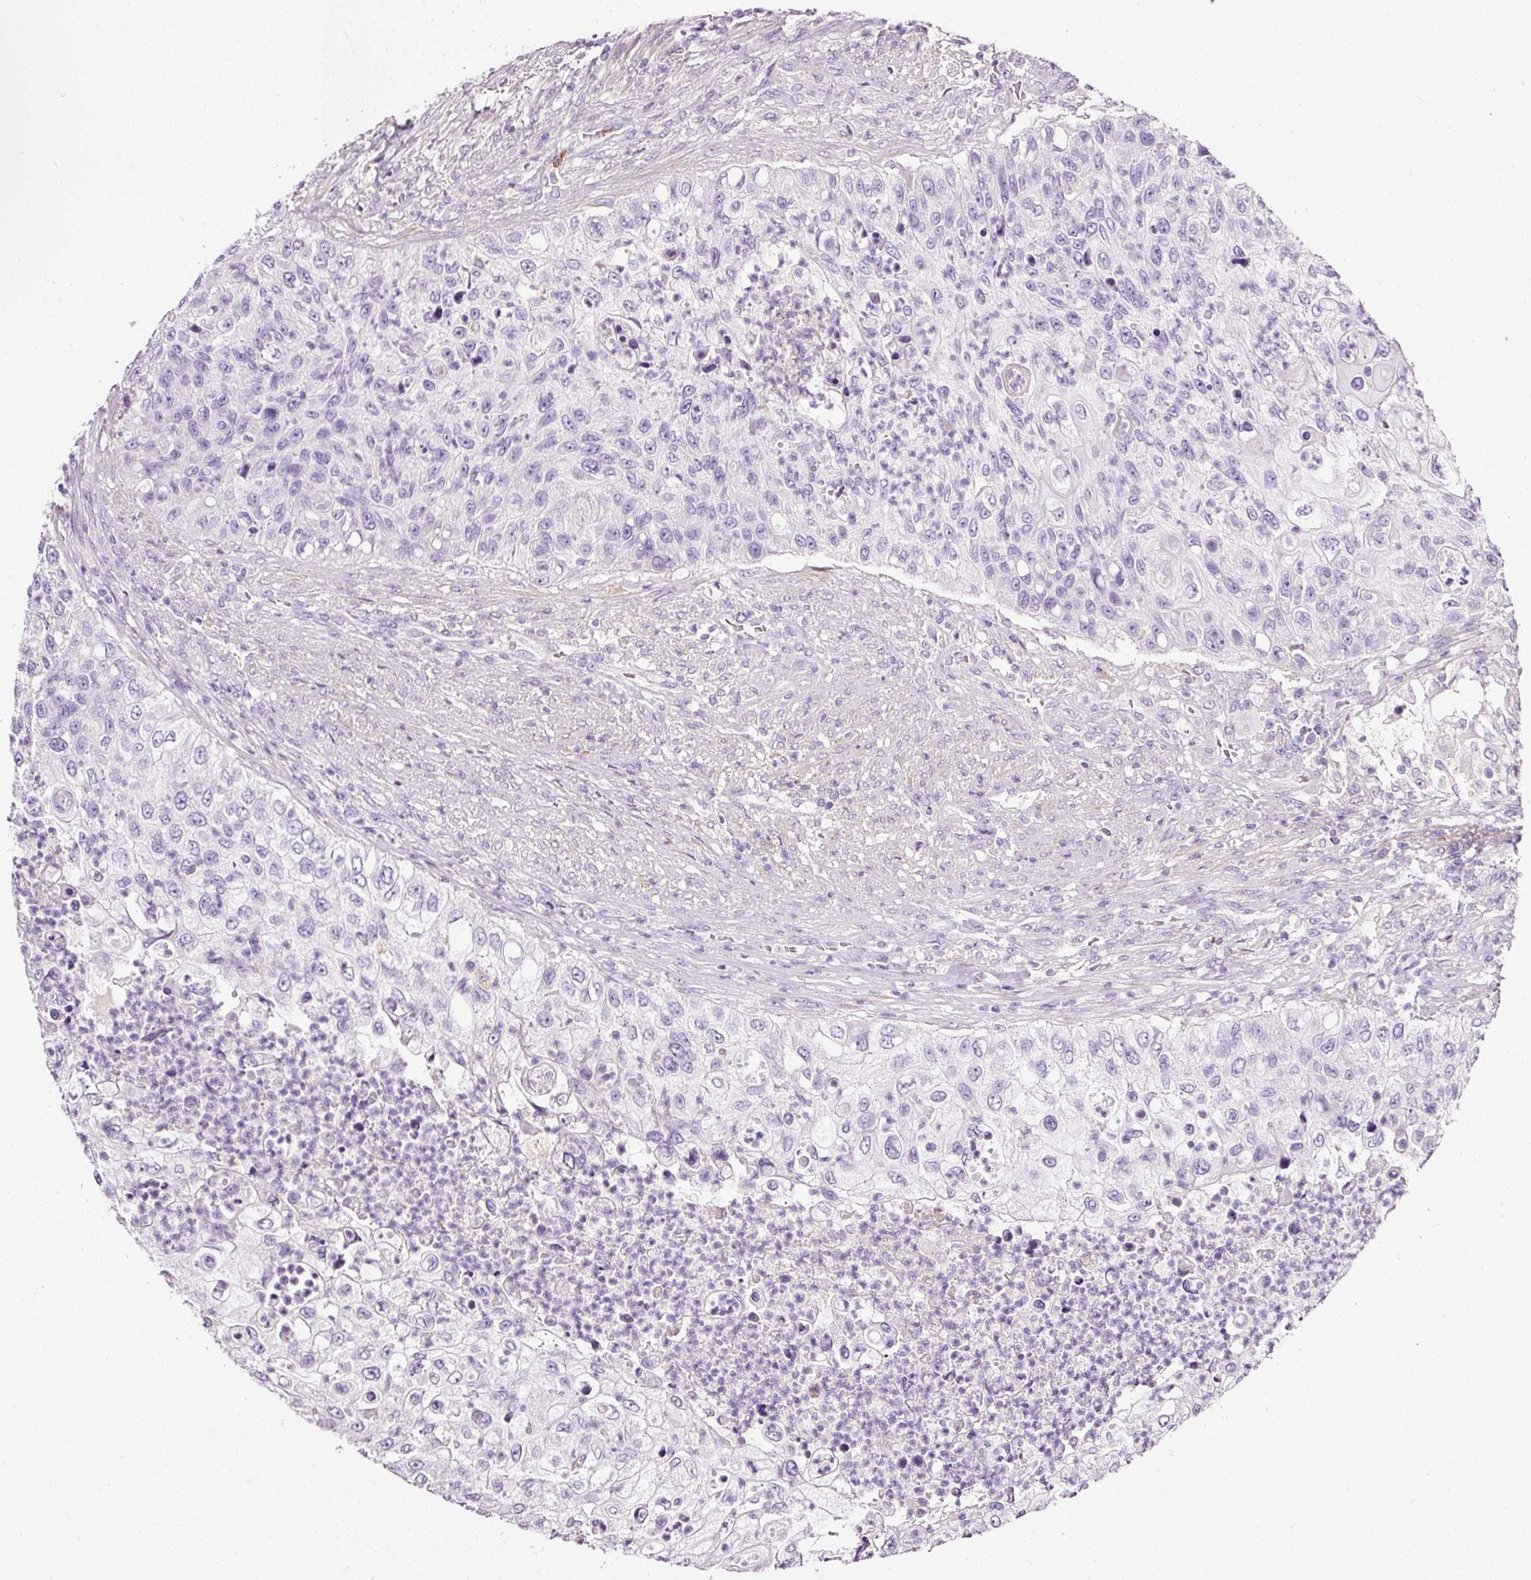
{"staining": {"intensity": "negative", "quantity": "none", "location": "none"}, "tissue": "urothelial cancer", "cell_type": "Tumor cells", "image_type": "cancer", "snomed": [{"axis": "morphology", "description": "Urothelial carcinoma, High grade"}, {"axis": "topography", "description": "Urinary bladder"}], "caption": "Immunohistochemical staining of human urothelial carcinoma (high-grade) shows no significant expression in tumor cells. (Stains: DAB (3,3'-diaminobenzidine) immunohistochemistry with hematoxylin counter stain, Microscopy: brightfield microscopy at high magnification).", "gene": "CYB561A3", "patient": {"sex": "female", "age": 60}}